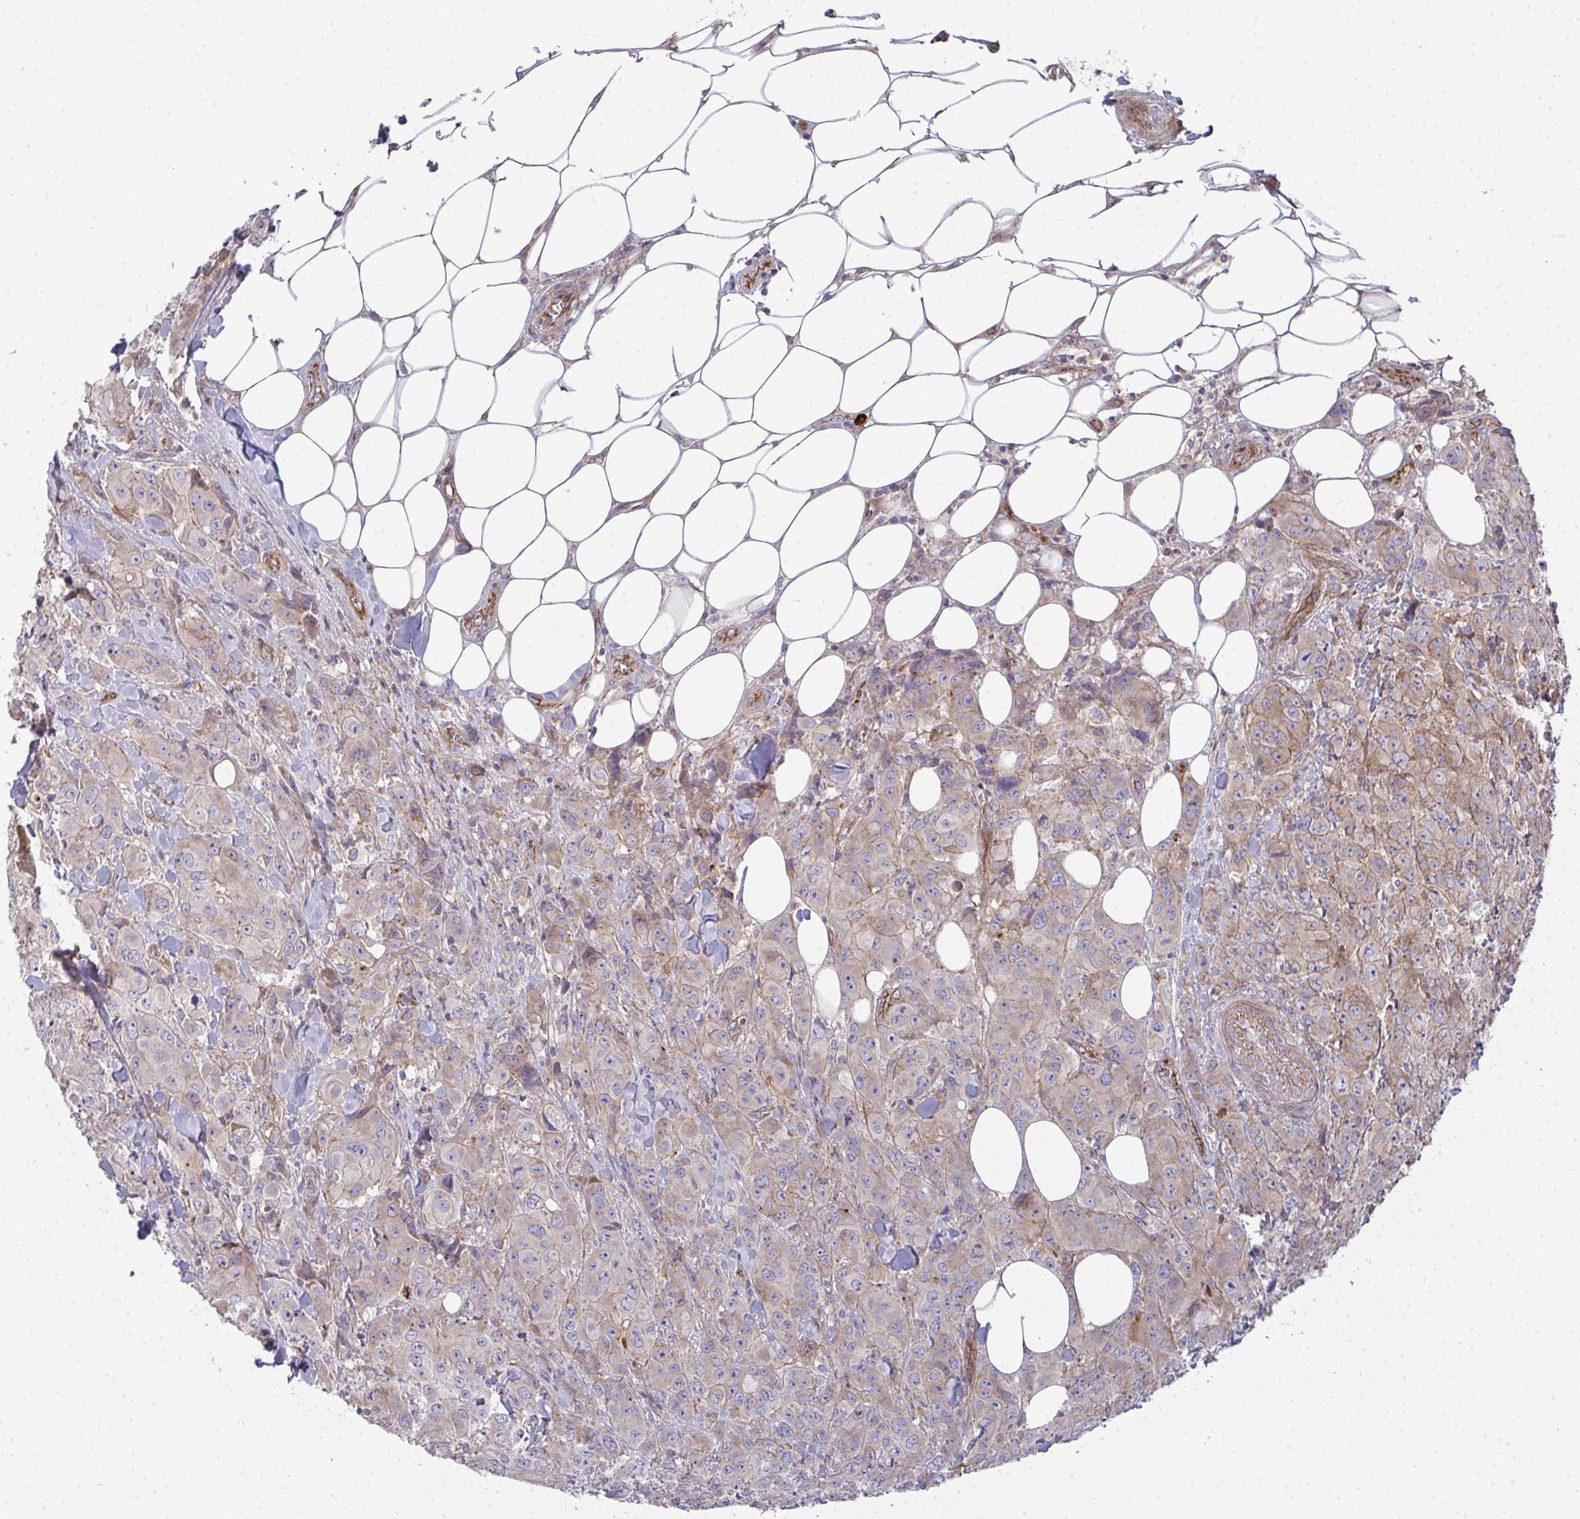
{"staining": {"intensity": "weak", "quantity": ">75%", "location": "cytoplasmic/membranous"}, "tissue": "breast cancer", "cell_type": "Tumor cells", "image_type": "cancer", "snomed": [{"axis": "morphology", "description": "Normal tissue, NOS"}, {"axis": "morphology", "description": "Duct carcinoma"}, {"axis": "topography", "description": "Breast"}], "caption": "A photomicrograph of breast cancer stained for a protein demonstrates weak cytoplasmic/membranous brown staining in tumor cells.", "gene": "SH2D1B", "patient": {"sex": "female", "age": 43}}